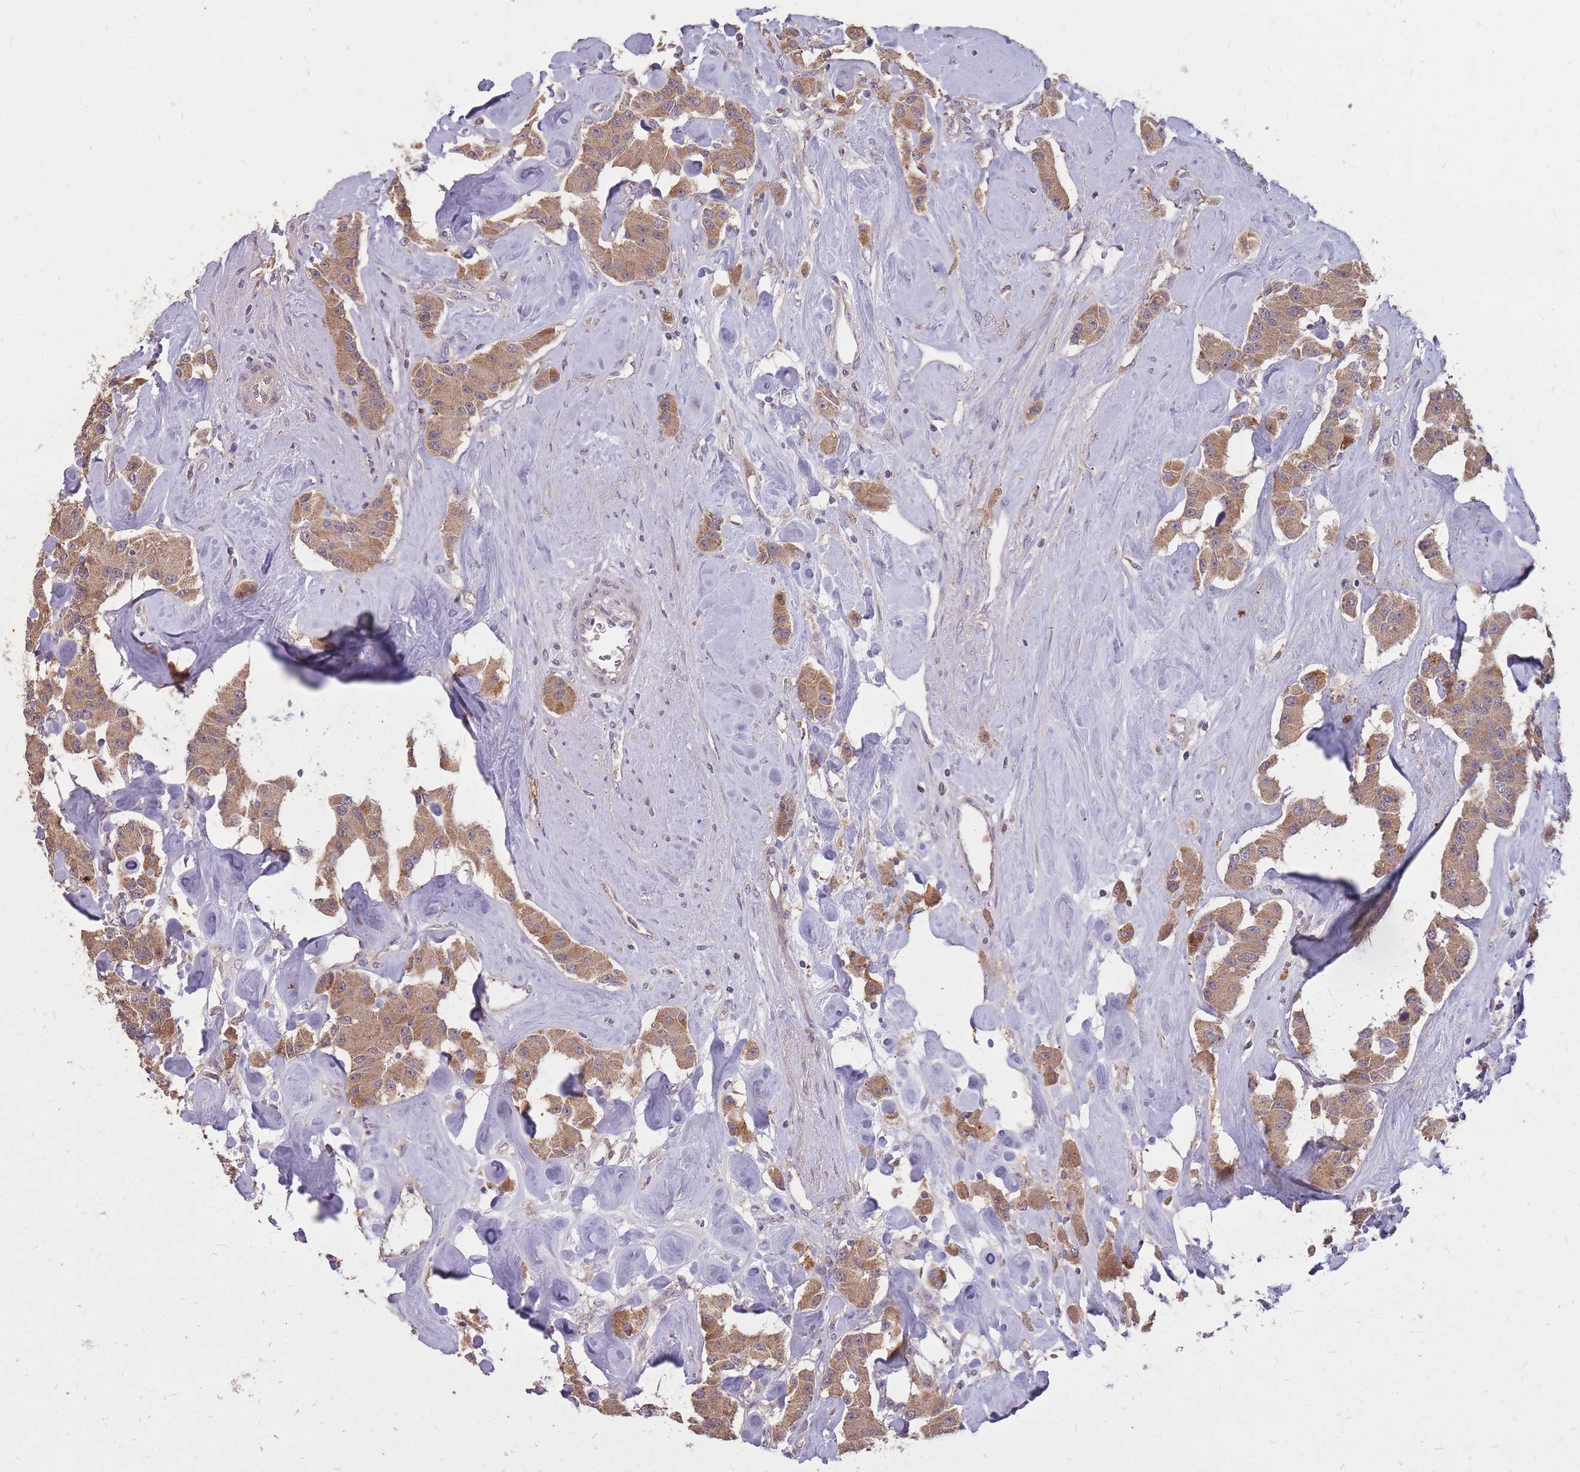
{"staining": {"intensity": "moderate", "quantity": ">75%", "location": "cytoplasmic/membranous"}, "tissue": "carcinoid", "cell_type": "Tumor cells", "image_type": "cancer", "snomed": [{"axis": "morphology", "description": "Carcinoid, malignant, NOS"}, {"axis": "topography", "description": "Pancreas"}], "caption": "Immunohistochemical staining of human malignant carcinoid demonstrates medium levels of moderate cytoplasmic/membranous protein positivity in about >75% of tumor cells. Immunohistochemistry (ihc) stains the protein of interest in brown and the nuclei are stained blue.", "gene": "IGF2BP2", "patient": {"sex": "male", "age": 41}}